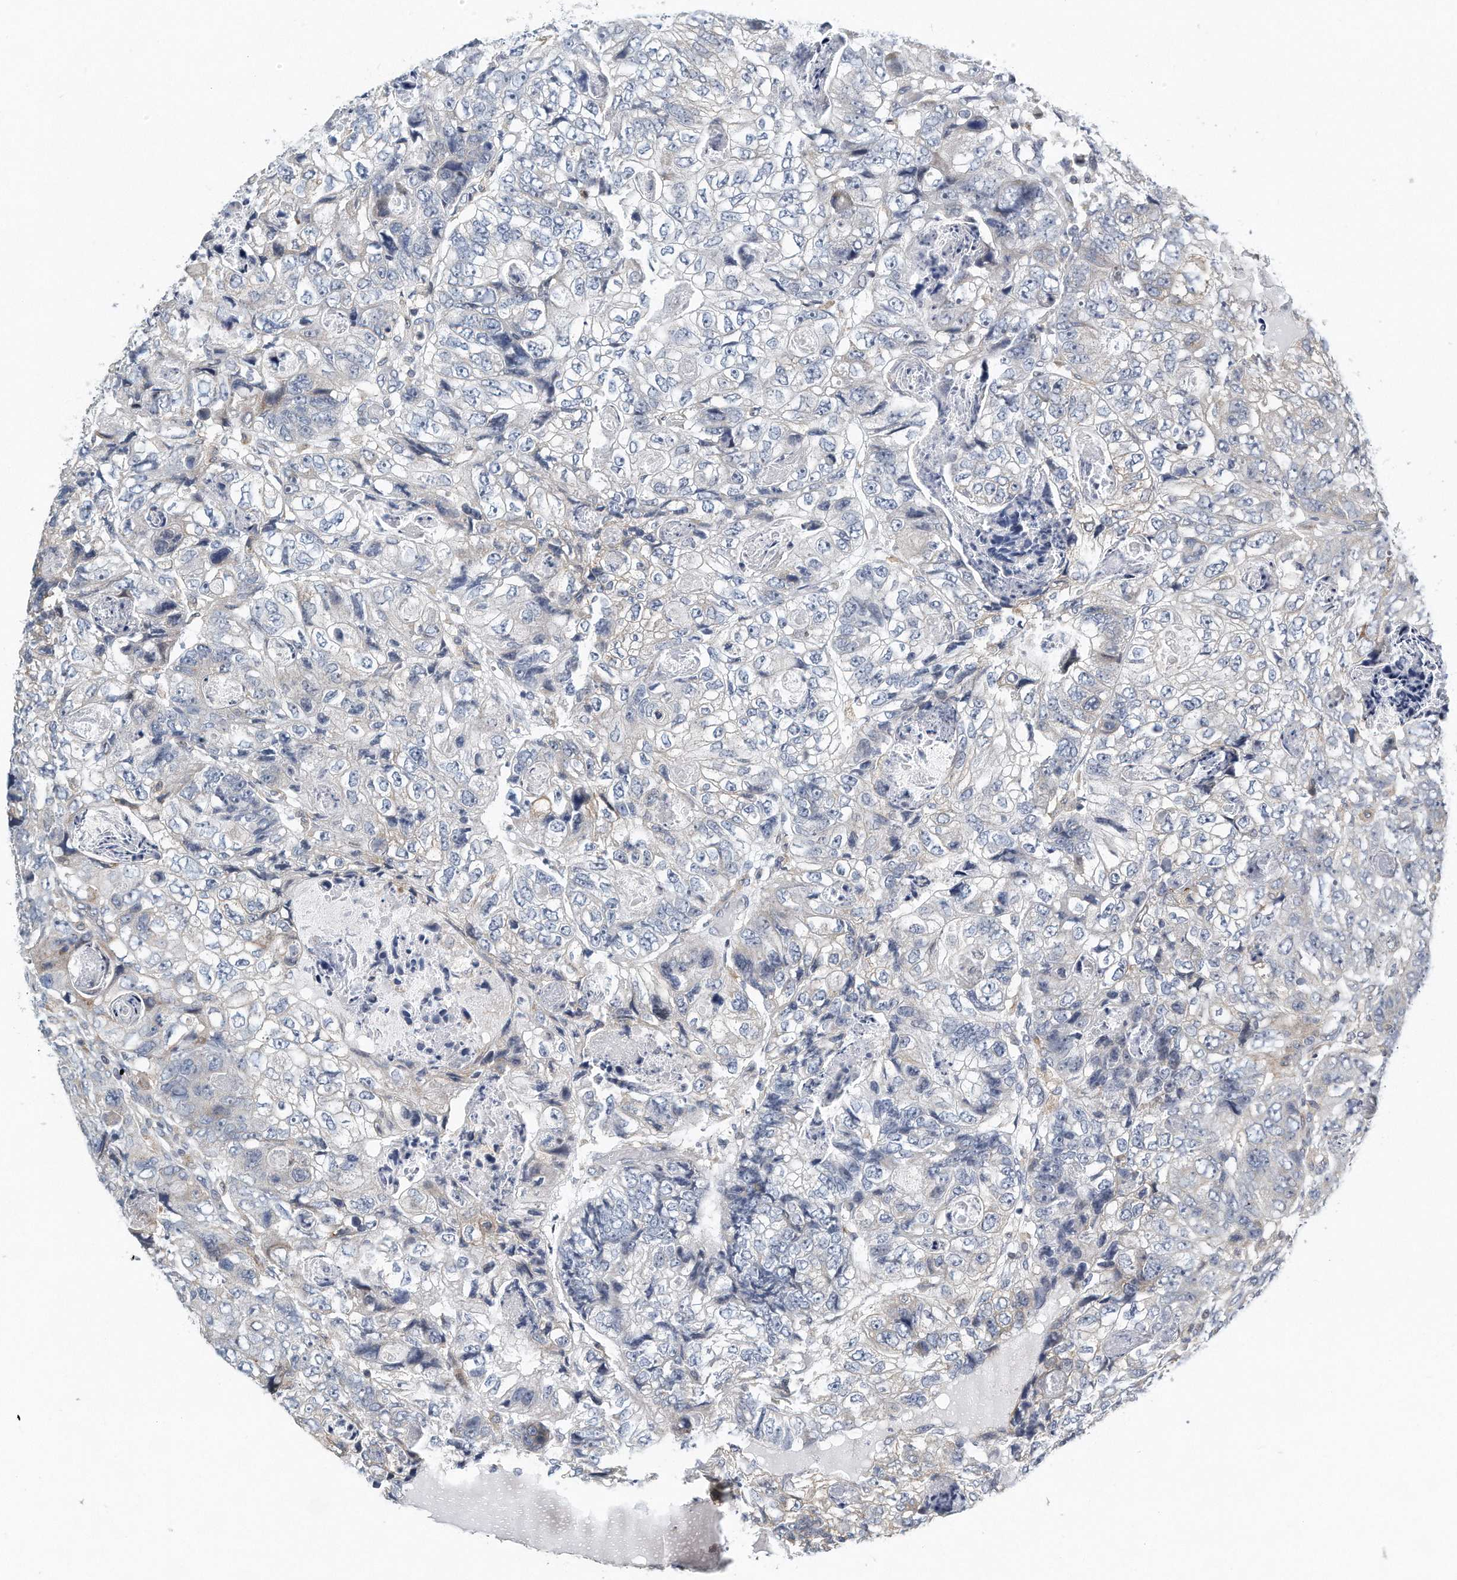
{"staining": {"intensity": "weak", "quantity": "<25%", "location": "cytoplasmic/membranous"}, "tissue": "colorectal cancer", "cell_type": "Tumor cells", "image_type": "cancer", "snomed": [{"axis": "morphology", "description": "Adenocarcinoma, NOS"}, {"axis": "topography", "description": "Rectum"}], "caption": "DAB immunohistochemical staining of human colorectal adenocarcinoma displays no significant positivity in tumor cells.", "gene": "VLDLR", "patient": {"sex": "male", "age": 59}}